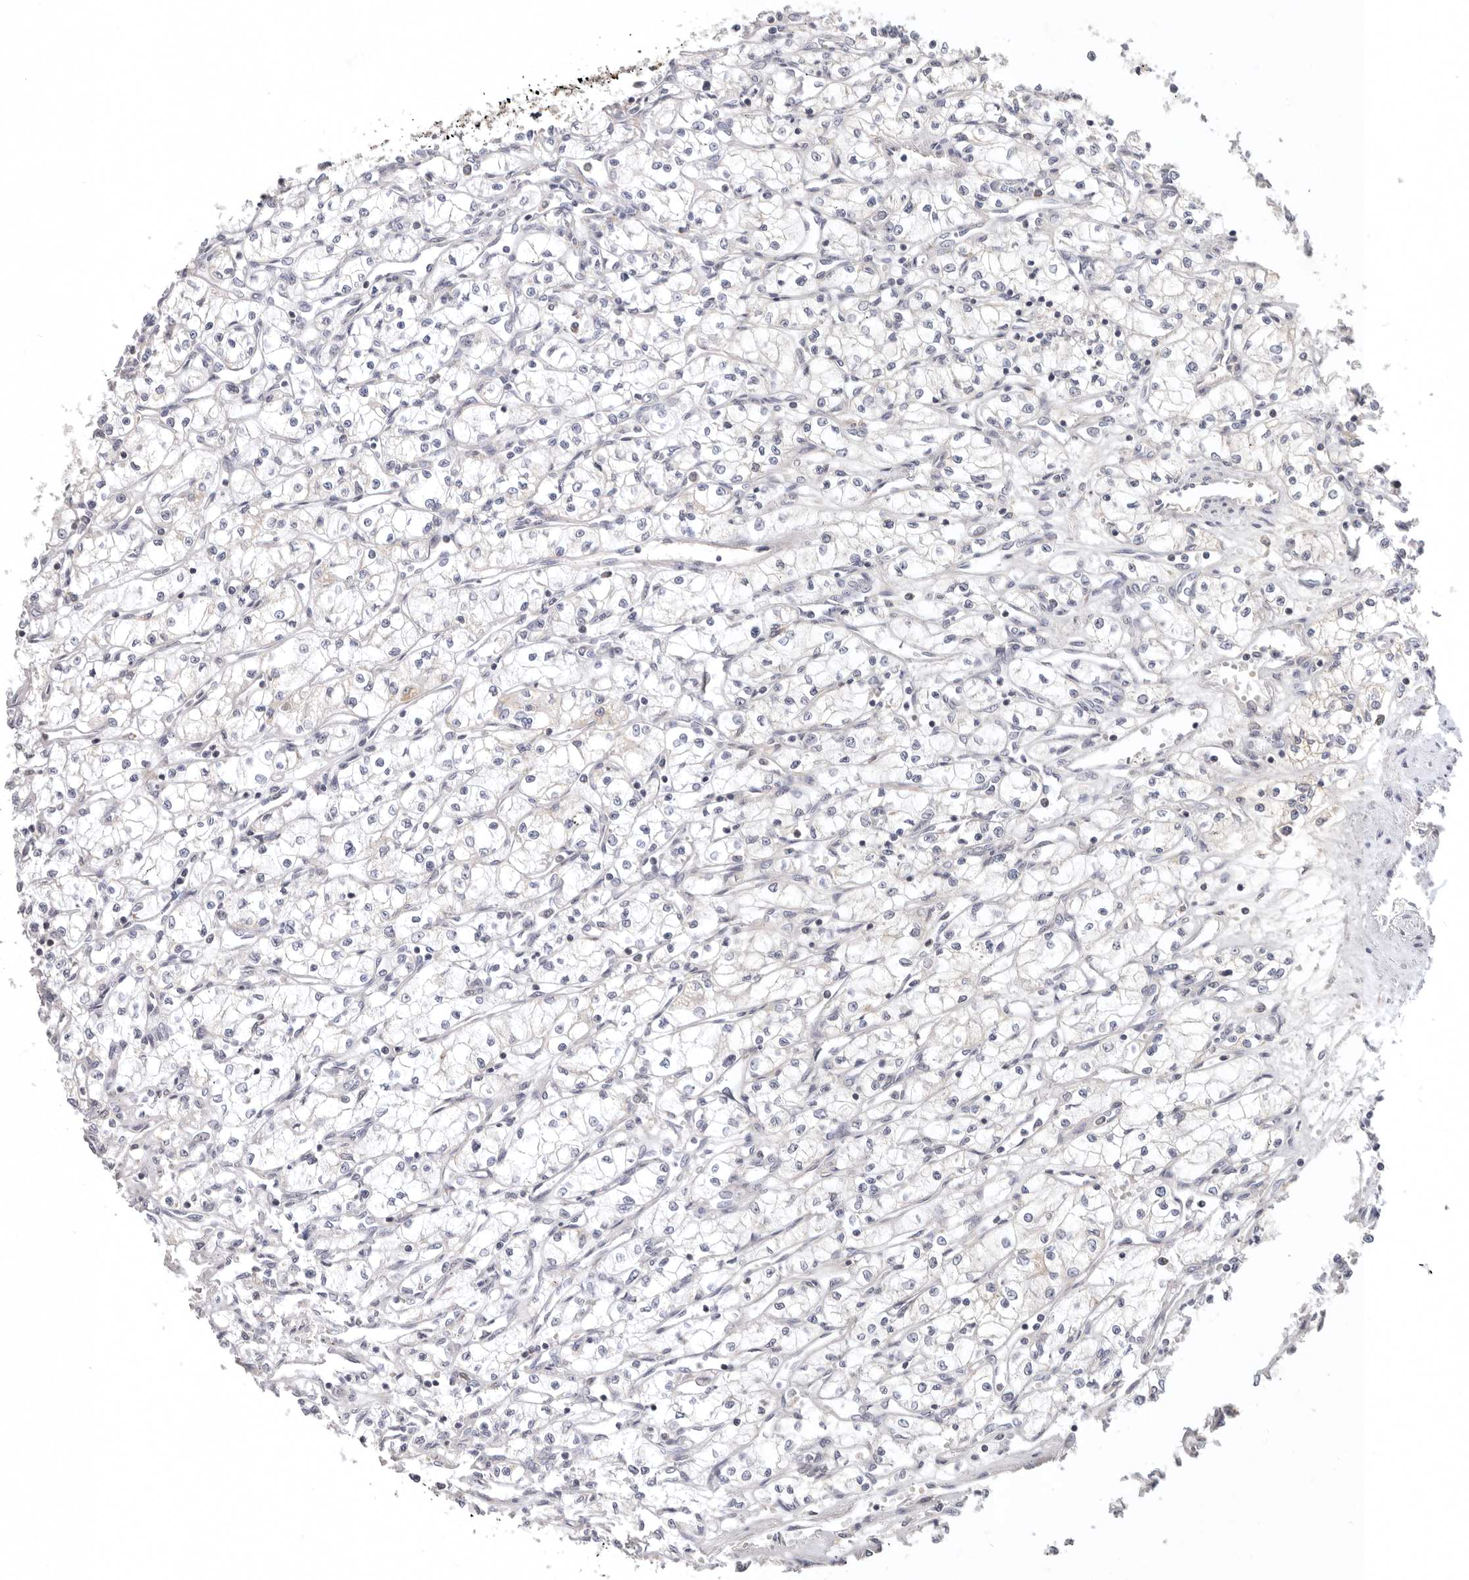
{"staining": {"intensity": "negative", "quantity": "none", "location": "none"}, "tissue": "renal cancer", "cell_type": "Tumor cells", "image_type": "cancer", "snomed": [{"axis": "morphology", "description": "Adenocarcinoma, NOS"}, {"axis": "topography", "description": "Kidney"}], "caption": "Protein analysis of renal cancer (adenocarcinoma) reveals no significant expression in tumor cells. (Immunohistochemistry, brightfield microscopy, high magnification).", "gene": "TFB2M", "patient": {"sex": "male", "age": 59}}